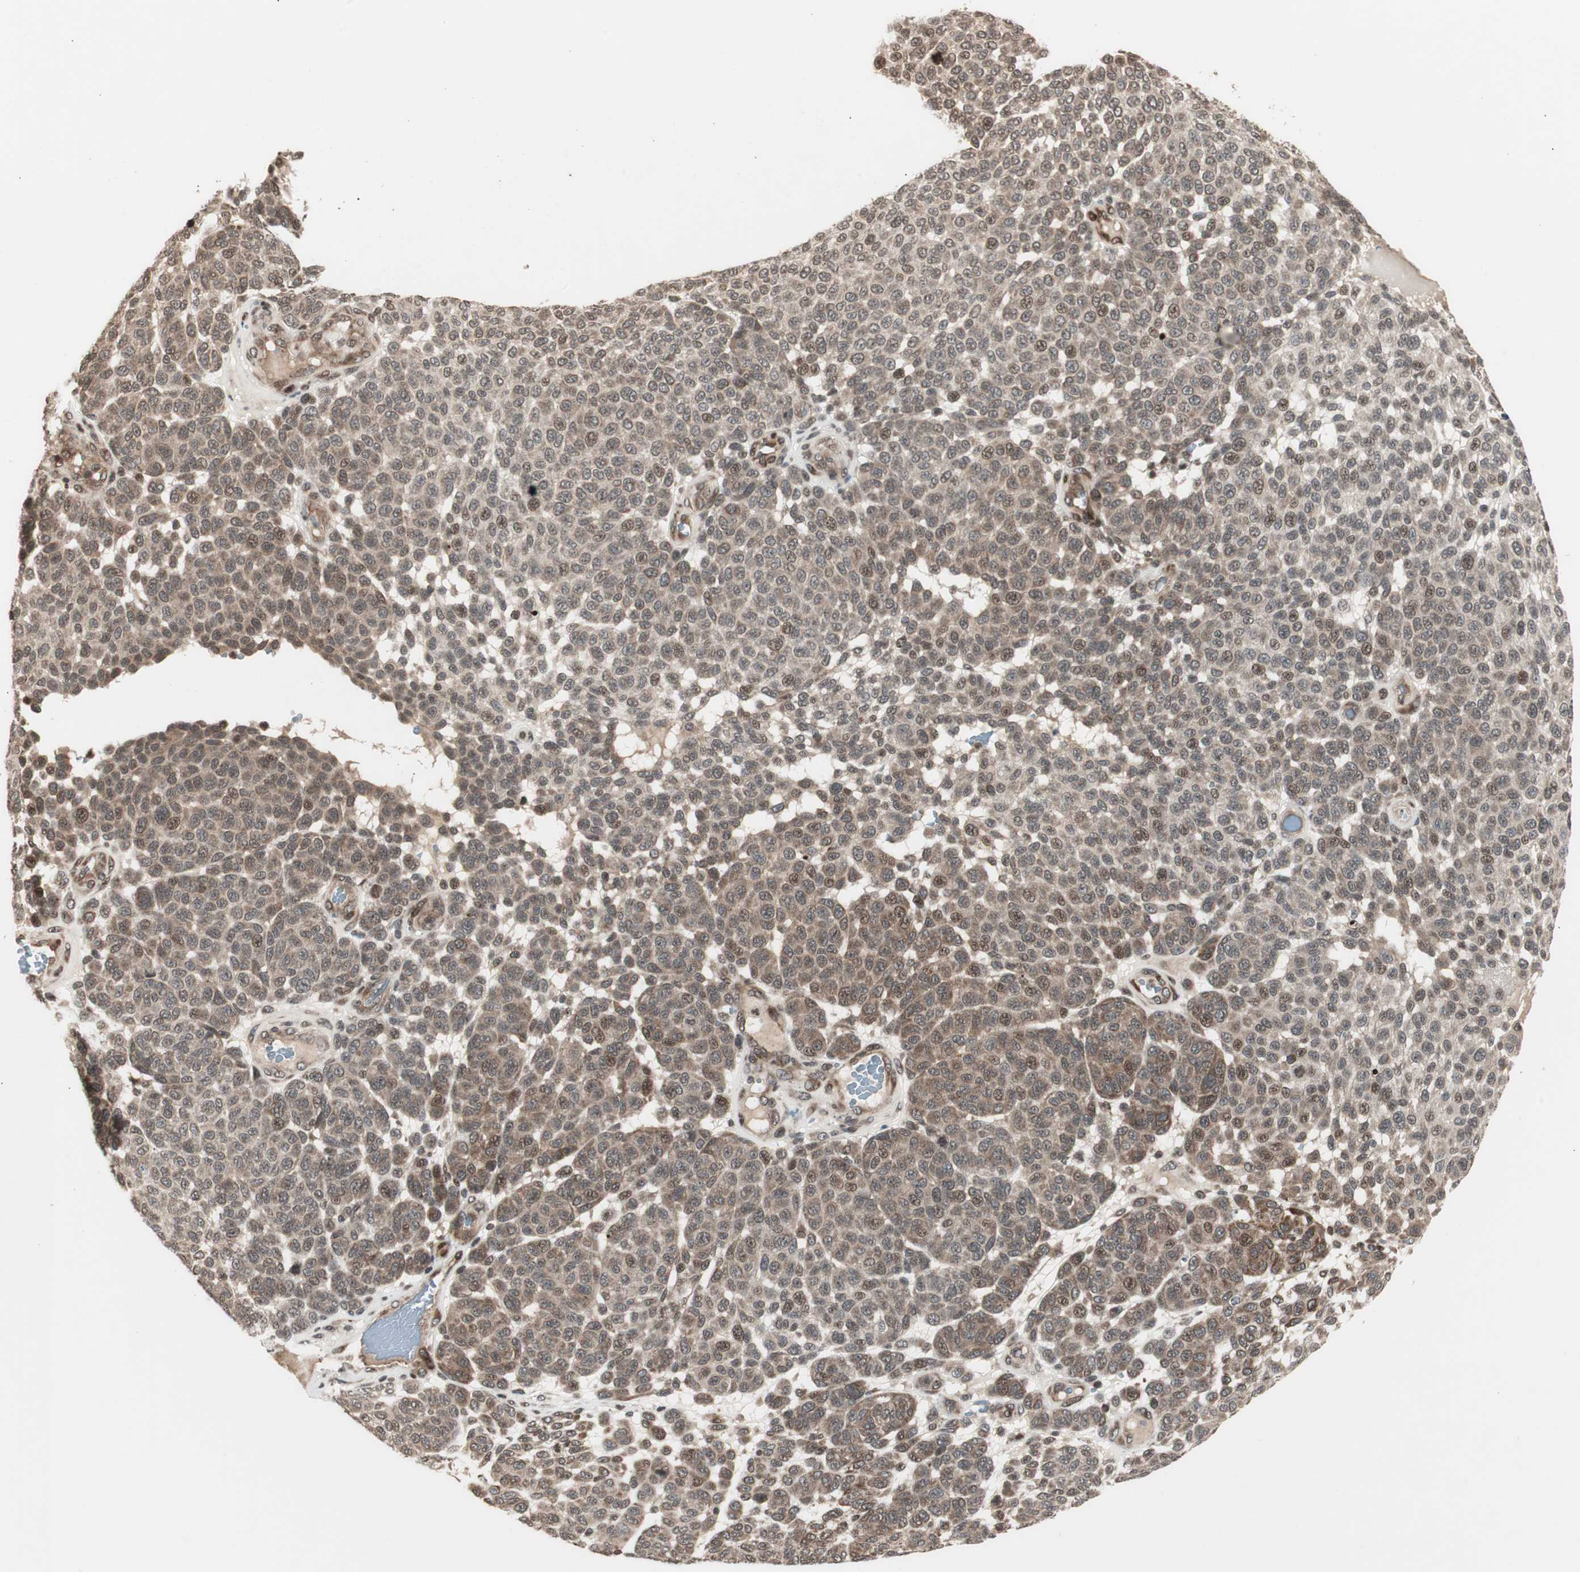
{"staining": {"intensity": "moderate", "quantity": "25%-75%", "location": "cytoplasmic/membranous,nuclear"}, "tissue": "melanoma", "cell_type": "Tumor cells", "image_type": "cancer", "snomed": [{"axis": "morphology", "description": "Malignant melanoma, NOS"}, {"axis": "topography", "description": "Skin"}], "caption": "Moderate cytoplasmic/membranous and nuclear protein expression is appreciated in approximately 25%-75% of tumor cells in malignant melanoma.", "gene": "ZFC3H1", "patient": {"sex": "male", "age": 59}}